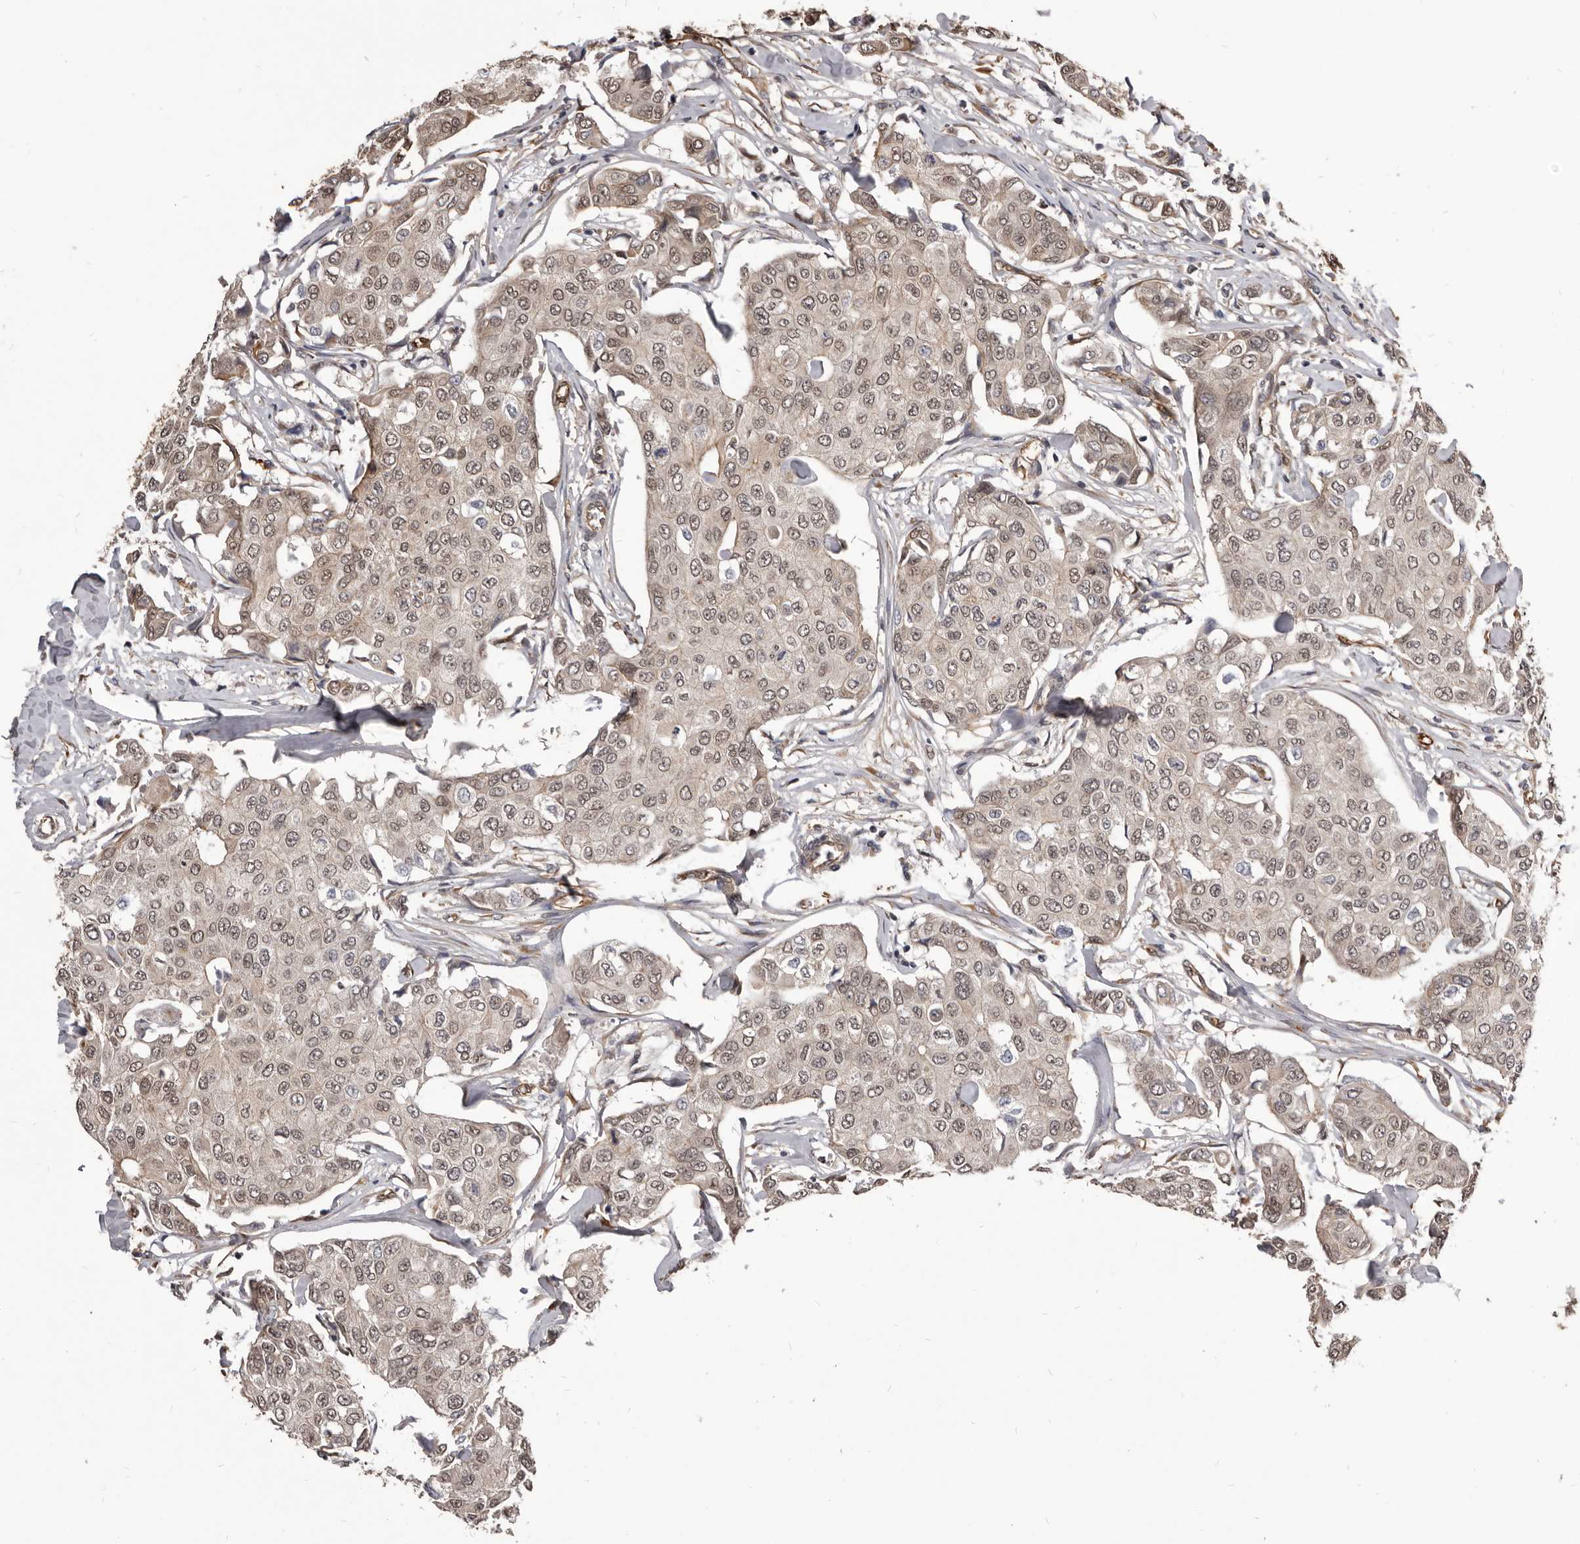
{"staining": {"intensity": "weak", "quantity": ">75%", "location": "cytoplasmic/membranous,nuclear"}, "tissue": "breast cancer", "cell_type": "Tumor cells", "image_type": "cancer", "snomed": [{"axis": "morphology", "description": "Duct carcinoma"}, {"axis": "topography", "description": "Breast"}], "caption": "This is a histology image of immunohistochemistry (IHC) staining of breast cancer, which shows weak expression in the cytoplasmic/membranous and nuclear of tumor cells.", "gene": "ADAMTS20", "patient": {"sex": "female", "age": 80}}